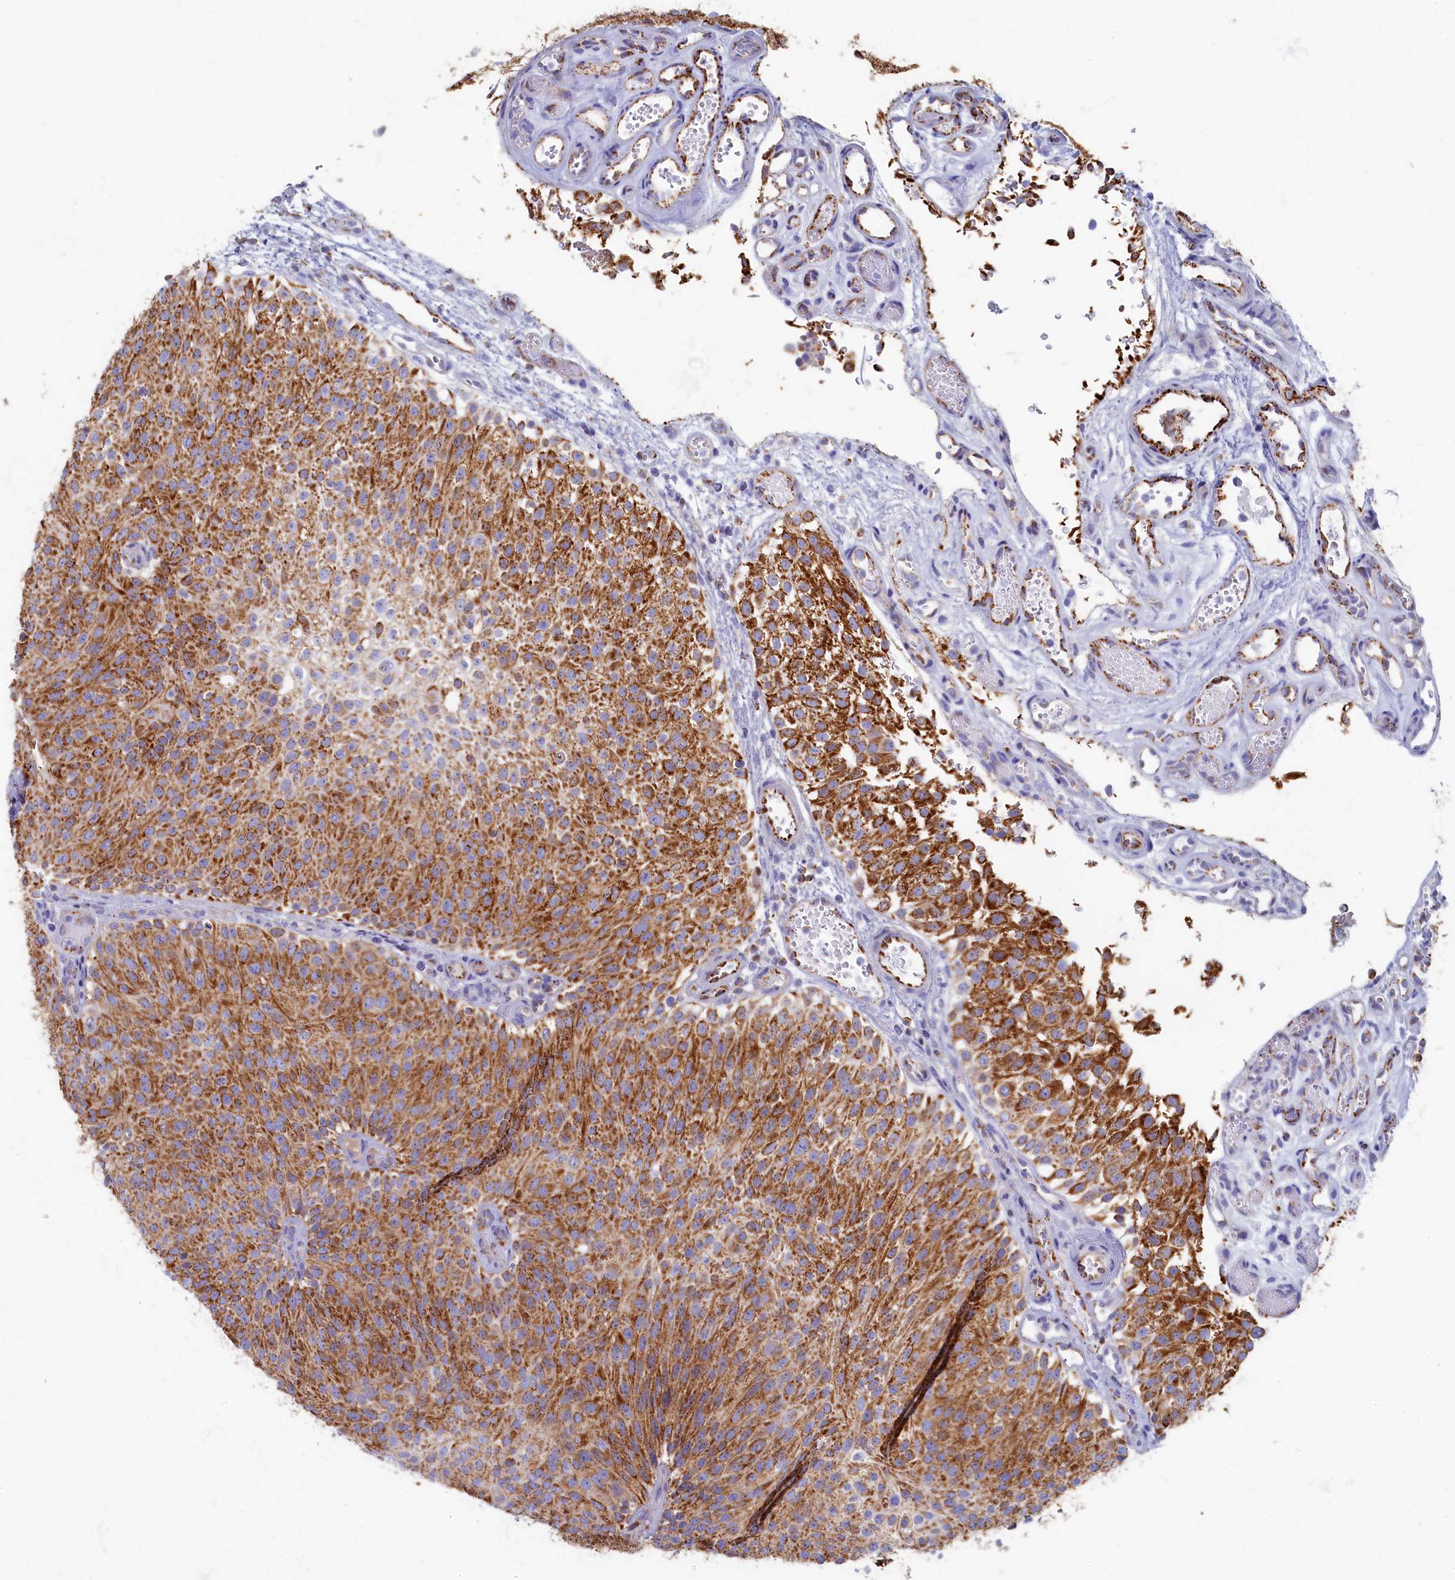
{"staining": {"intensity": "strong", "quantity": ">75%", "location": "cytoplasmic/membranous"}, "tissue": "urothelial cancer", "cell_type": "Tumor cells", "image_type": "cancer", "snomed": [{"axis": "morphology", "description": "Urothelial carcinoma, Low grade"}, {"axis": "topography", "description": "Urinary bladder"}], "caption": "Urothelial cancer tissue shows strong cytoplasmic/membranous positivity in about >75% of tumor cells (IHC, brightfield microscopy, high magnification).", "gene": "OCIAD2", "patient": {"sex": "male", "age": 78}}